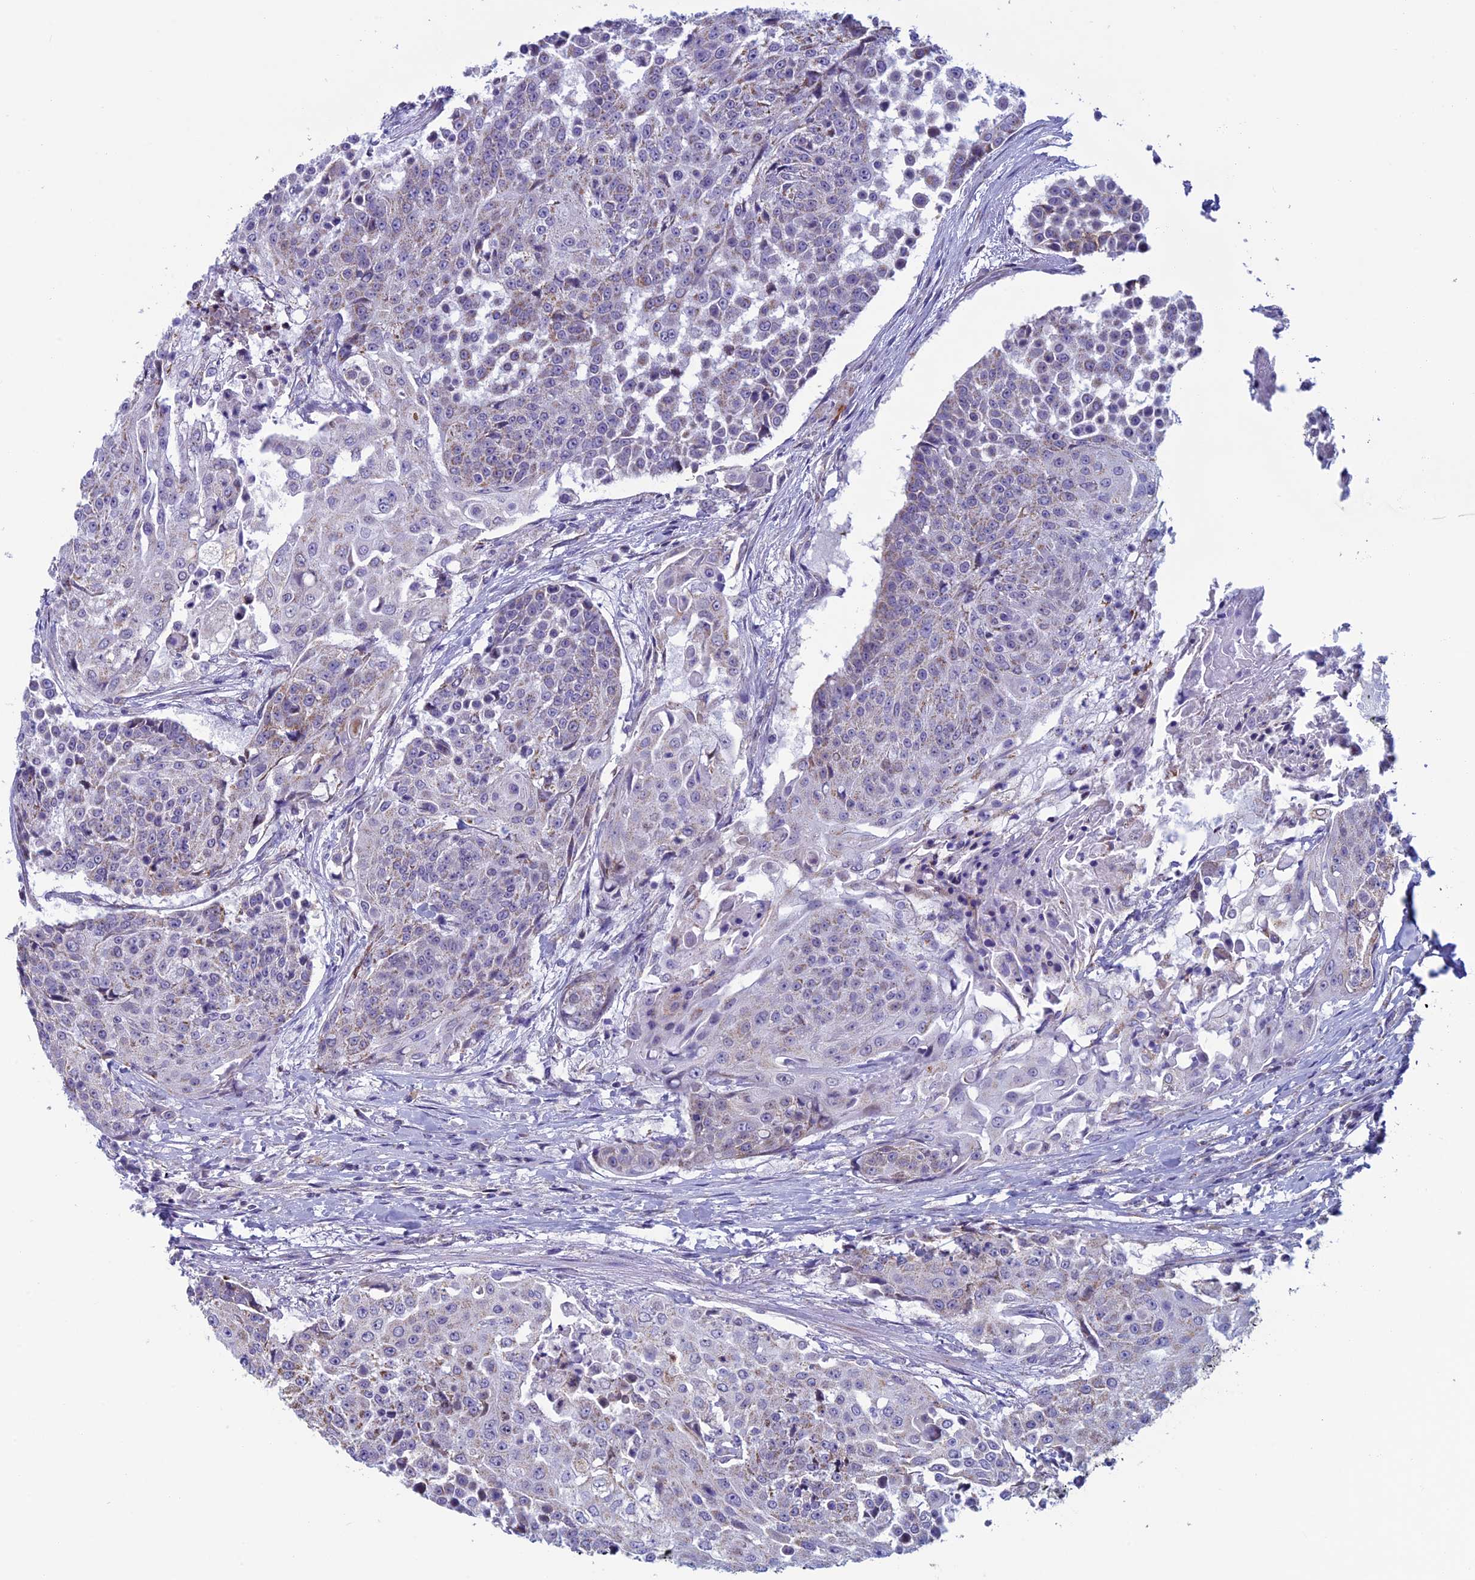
{"staining": {"intensity": "weak", "quantity": "<25%", "location": "cytoplasmic/membranous"}, "tissue": "urothelial cancer", "cell_type": "Tumor cells", "image_type": "cancer", "snomed": [{"axis": "morphology", "description": "Urothelial carcinoma, High grade"}, {"axis": "topography", "description": "Urinary bladder"}], "caption": "A histopathology image of human urothelial cancer is negative for staining in tumor cells.", "gene": "MFSD12", "patient": {"sex": "female", "age": 63}}